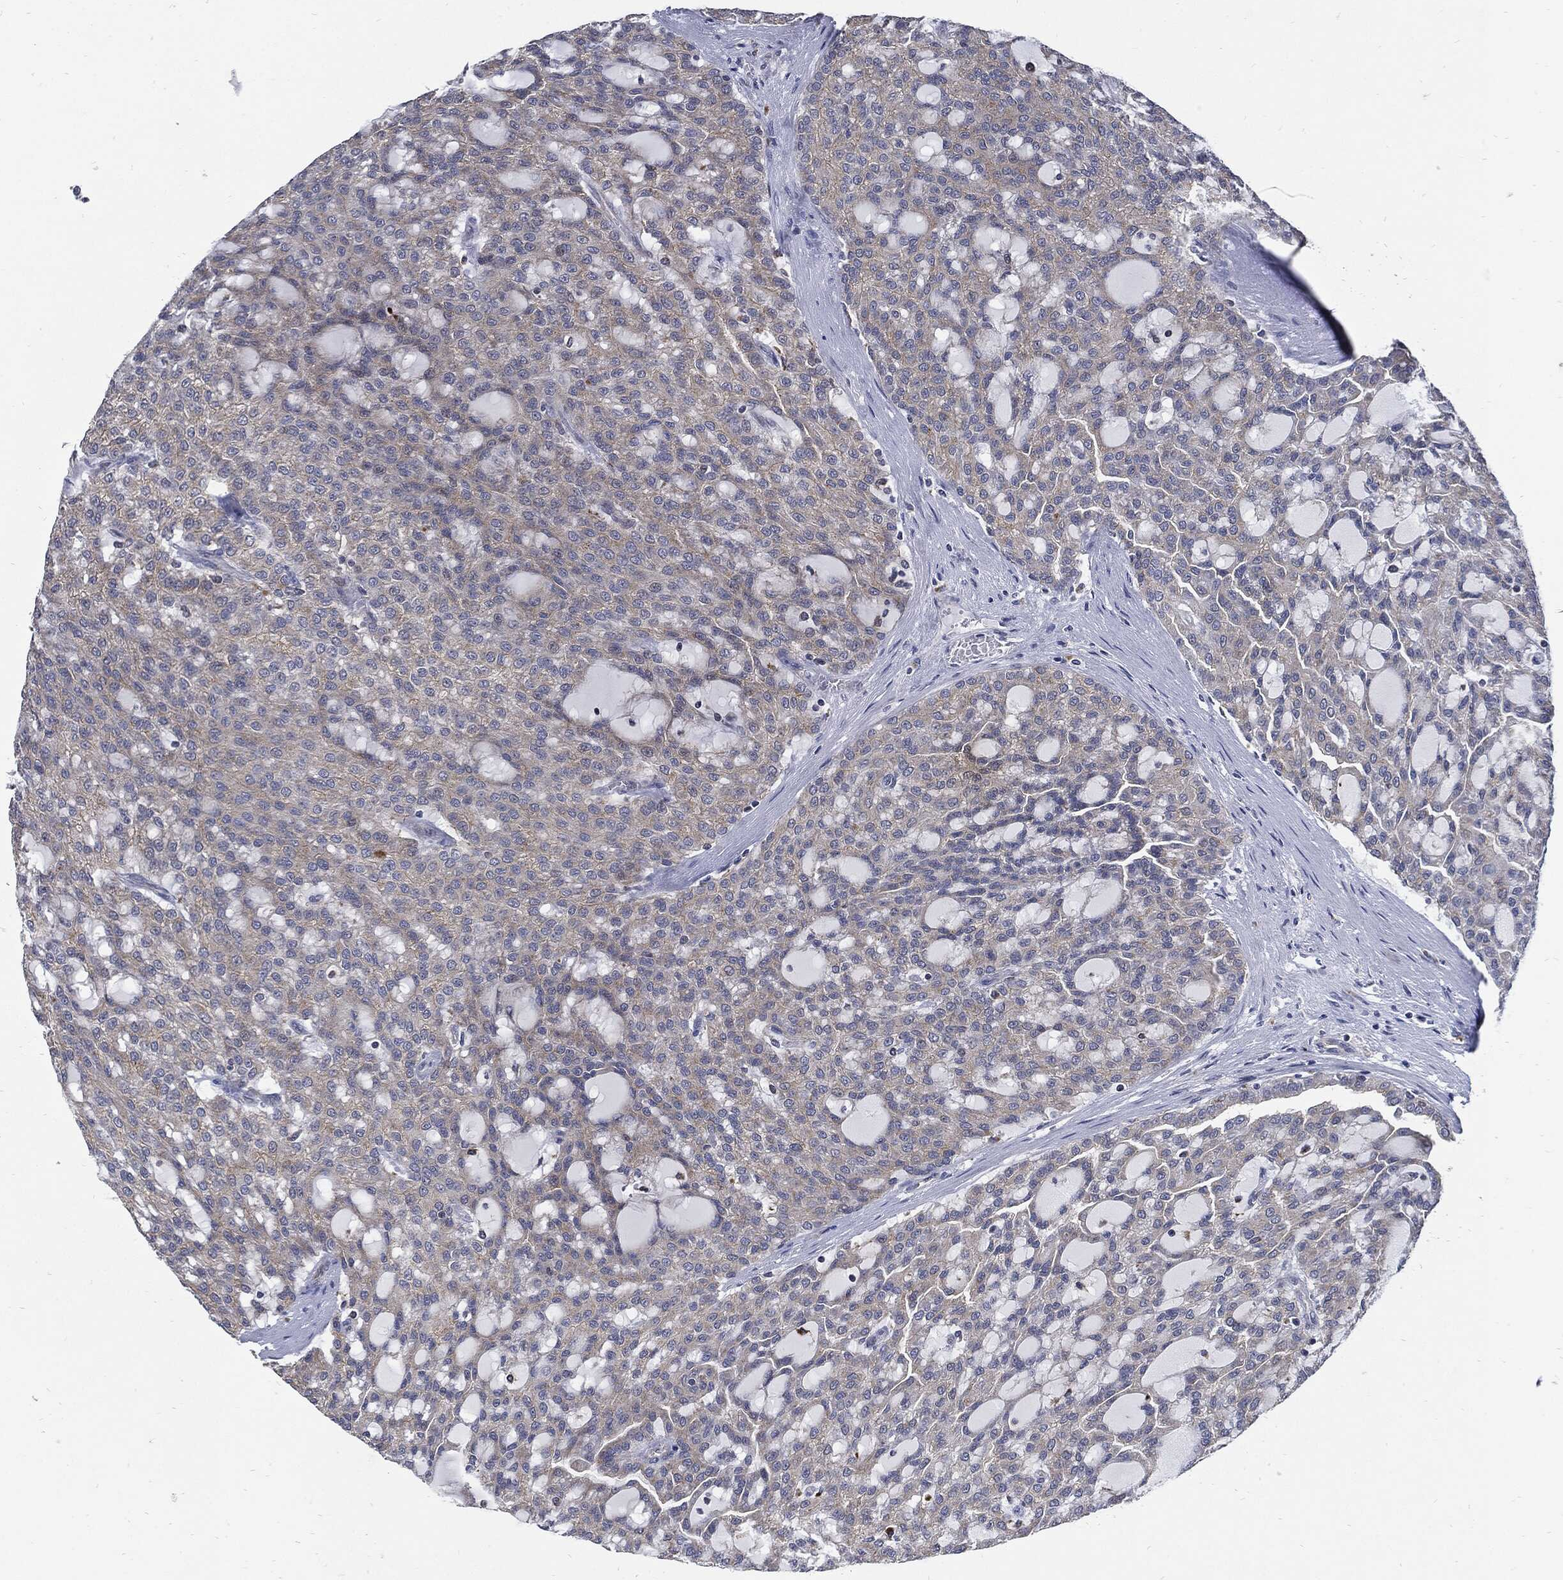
{"staining": {"intensity": "negative", "quantity": "none", "location": "none"}, "tissue": "renal cancer", "cell_type": "Tumor cells", "image_type": "cancer", "snomed": [{"axis": "morphology", "description": "Adenocarcinoma, NOS"}, {"axis": "topography", "description": "Kidney"}], "caption": "The photomicrograph shows no staining of tumor cells in adenocarcinoma (renal). Nuclei are stained in blue.", "gene": "SLC31A2", "patient": {"sex": "male", "age": 63}}